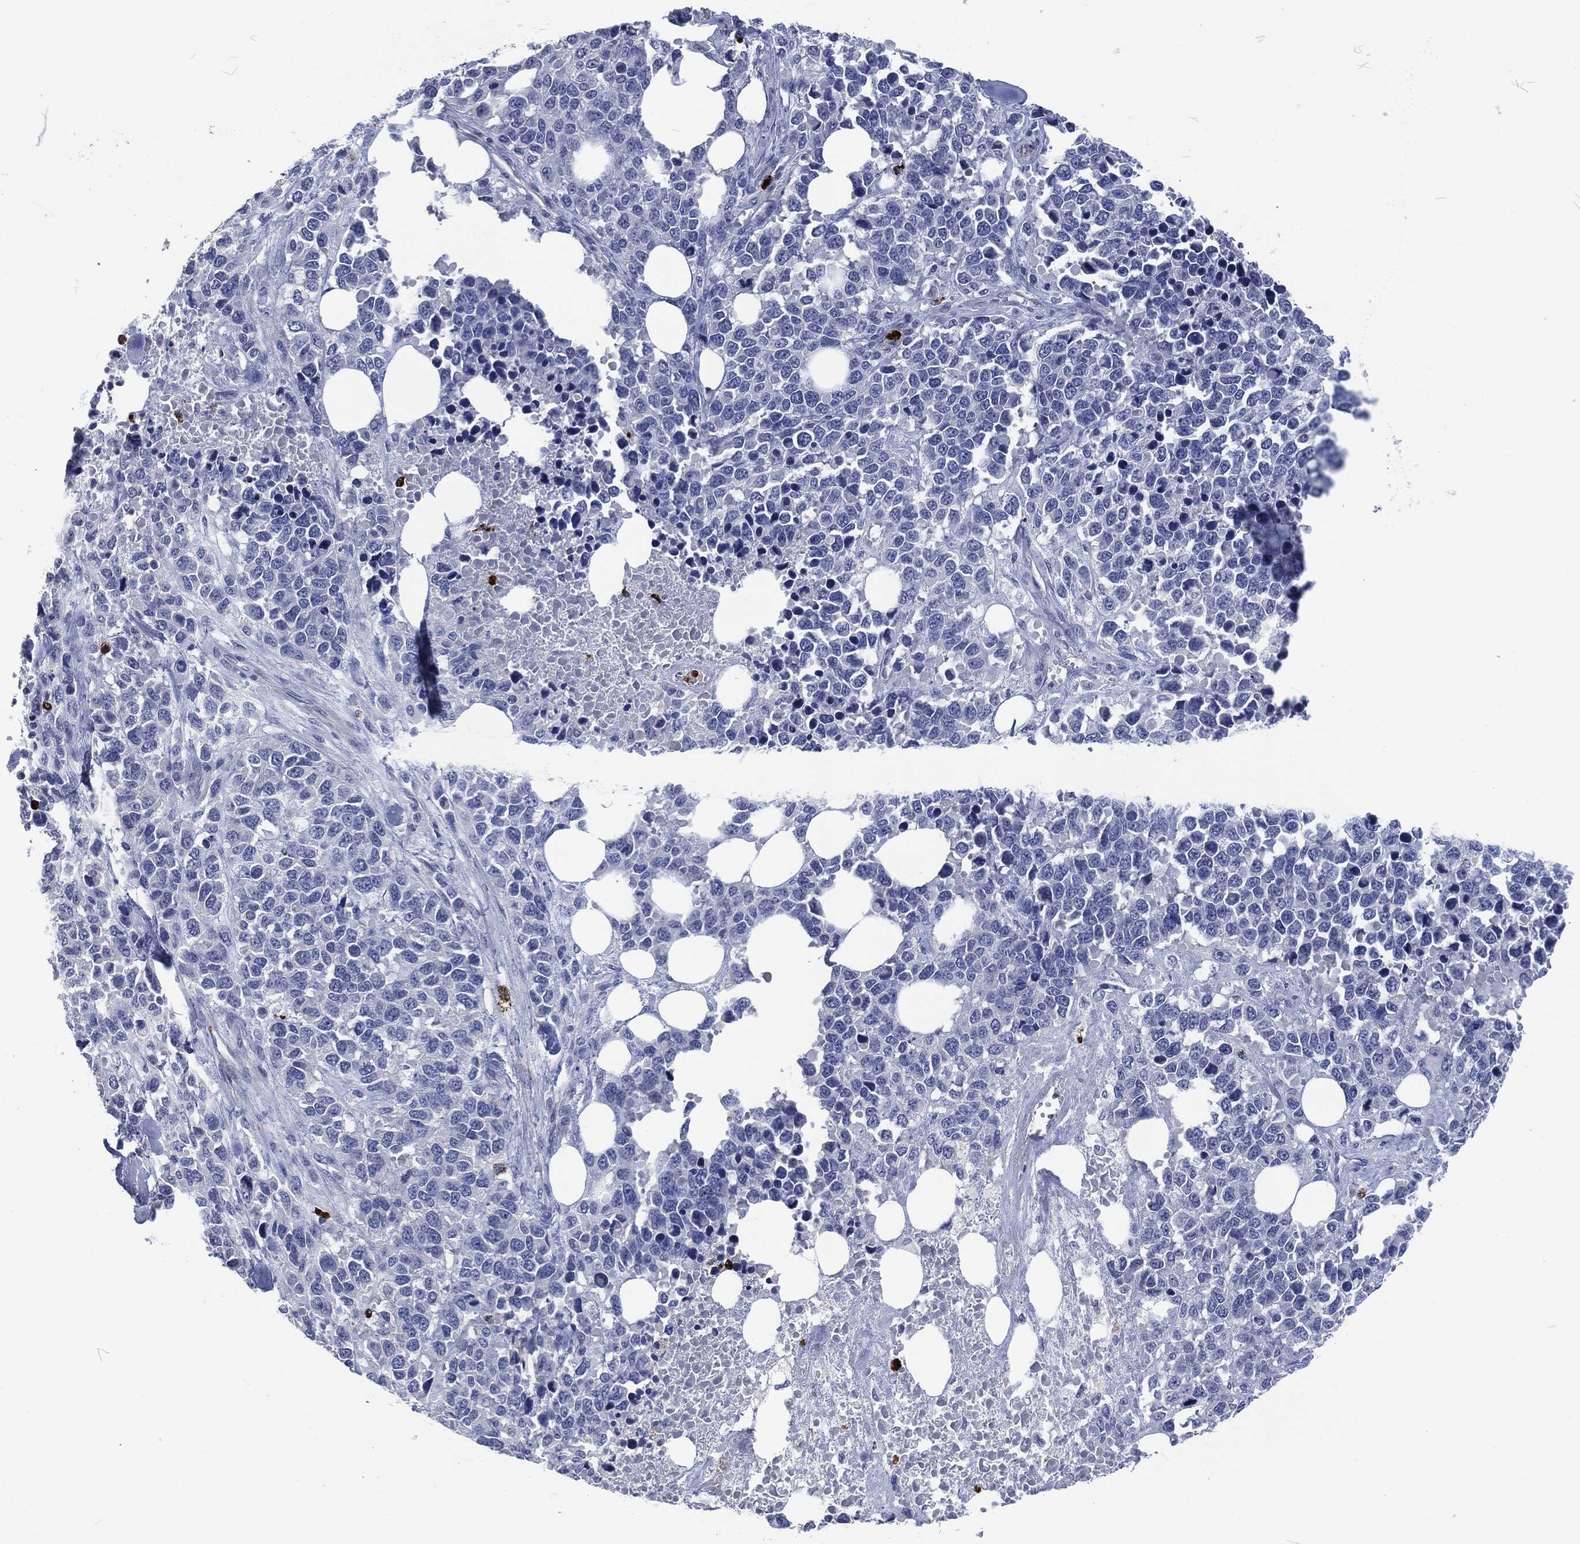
{"staining": {"intensity": "negative", "quantity": "none", "location": "none"}, "tissue": "melanoma", "cell_type": "Tumor cells", "image_type": "cancer", "snomed": [{"axis": "morphology", "description": "Malignant melanoma, Metastatic site"}, {"axis": "topography", "description": "Skin"}], "caption": "Melanoma was stained to show a protein in brown. There is no significant staining in tumor cells.", "gene": "MPO", "patient": {"sex": "male", "age": 84}}